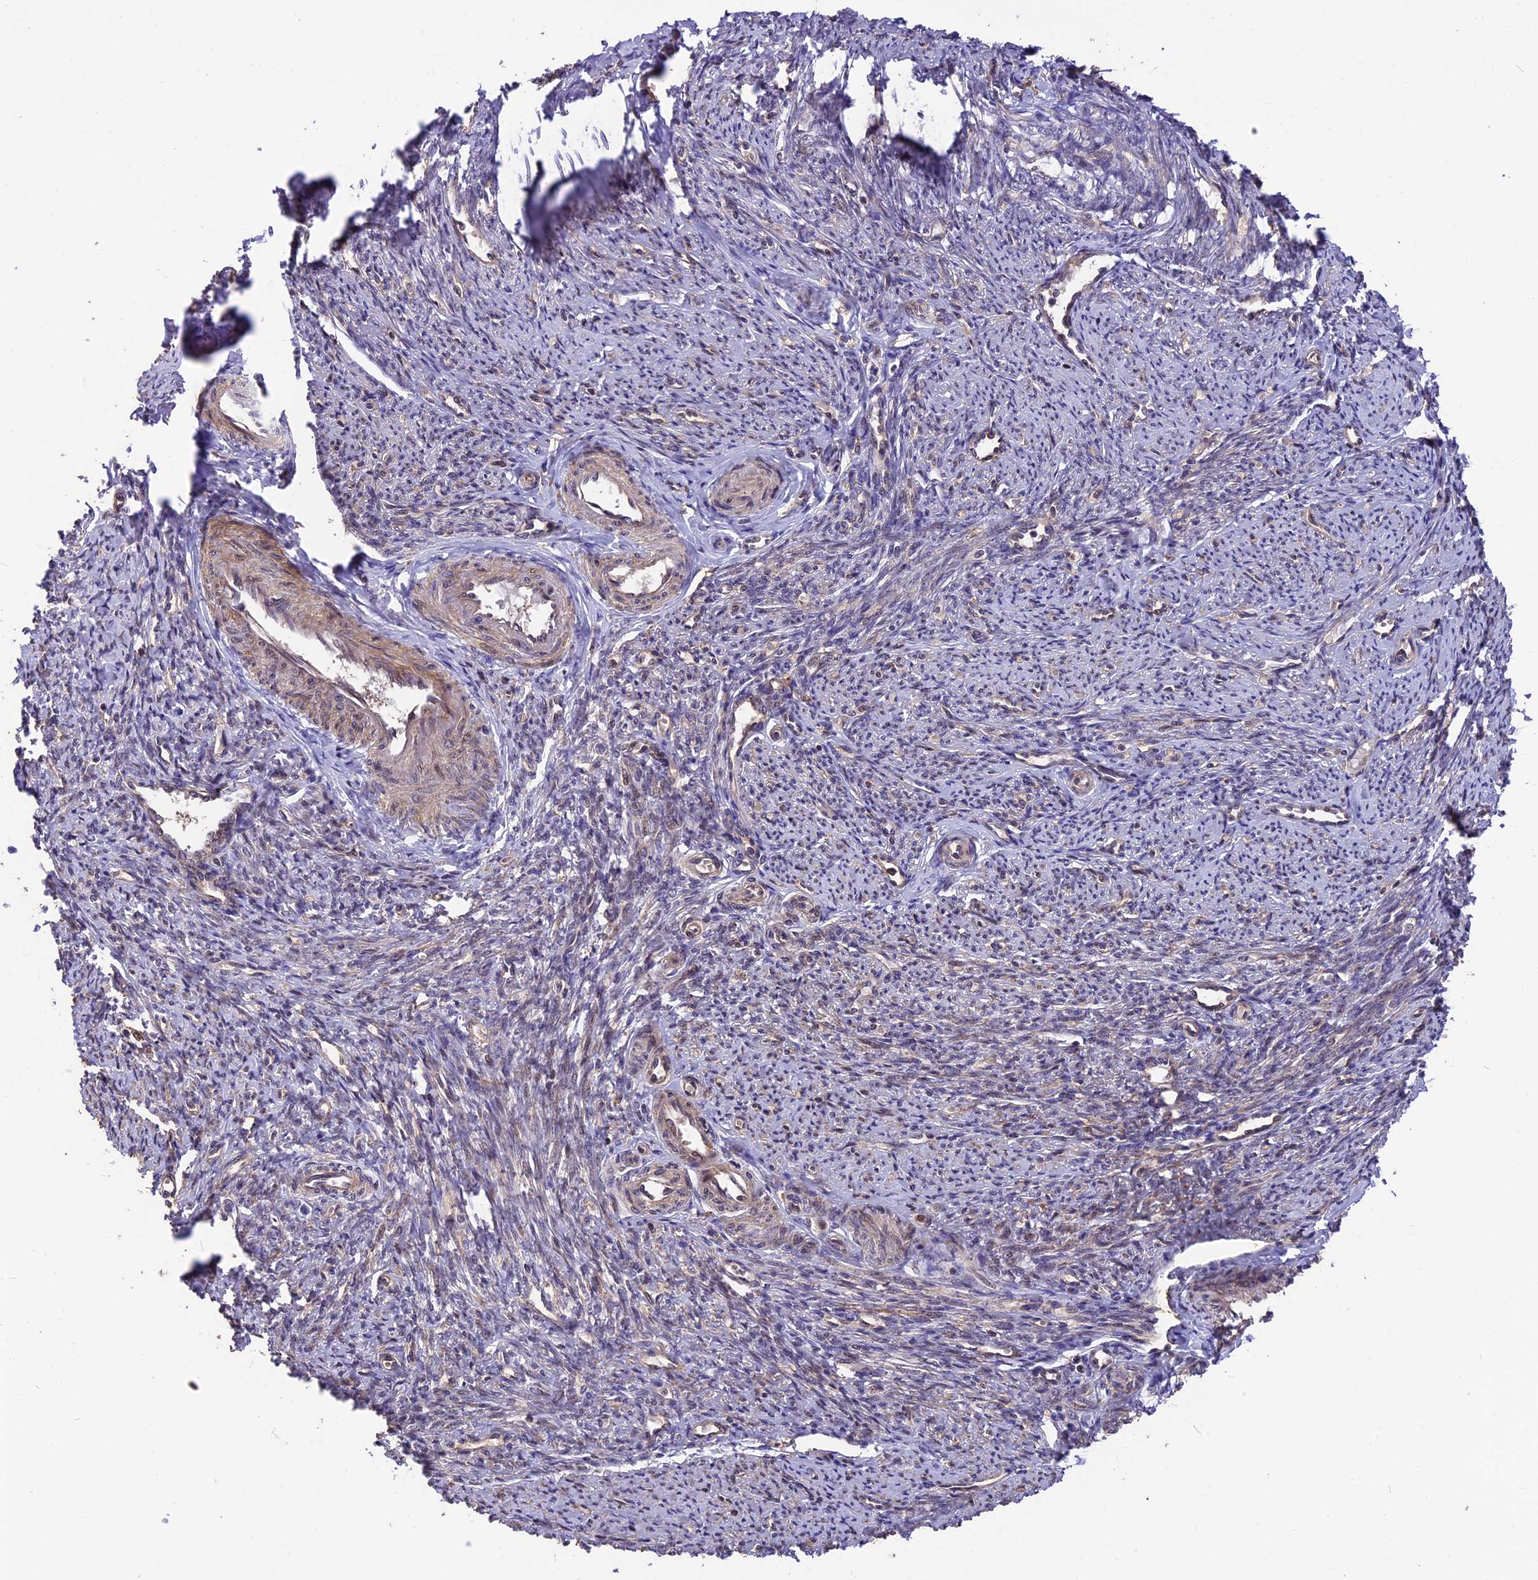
{"staining": {"intensity": "moderate", "quantity": "25%-75%", "location": "cytoplasmic/membranous"}, "tissue": "smooth muscle", "cell_type": "Smooth muscle cells", "image_type": "normal", "snomed": [{"axis": "morphology", "description": "Normal tissue, NOS"}, {"axis": "topography", "description": "Smooth muscle"}, {"axis": "topography", "description": "Uterus"}], "caption": "Immunohistochemistry image of normal smooth muscle: human smooth muscle stained using immunohistochemistry (IHC) displays medium levels of moderate protein expression localized specifically in the cytoplasmic/membranous of smooth muscle cells, appearing as a cytoplasmic/membranous brown color.", "gene": "ESCO1", "patient": {"sex": "female", "age": 59}}